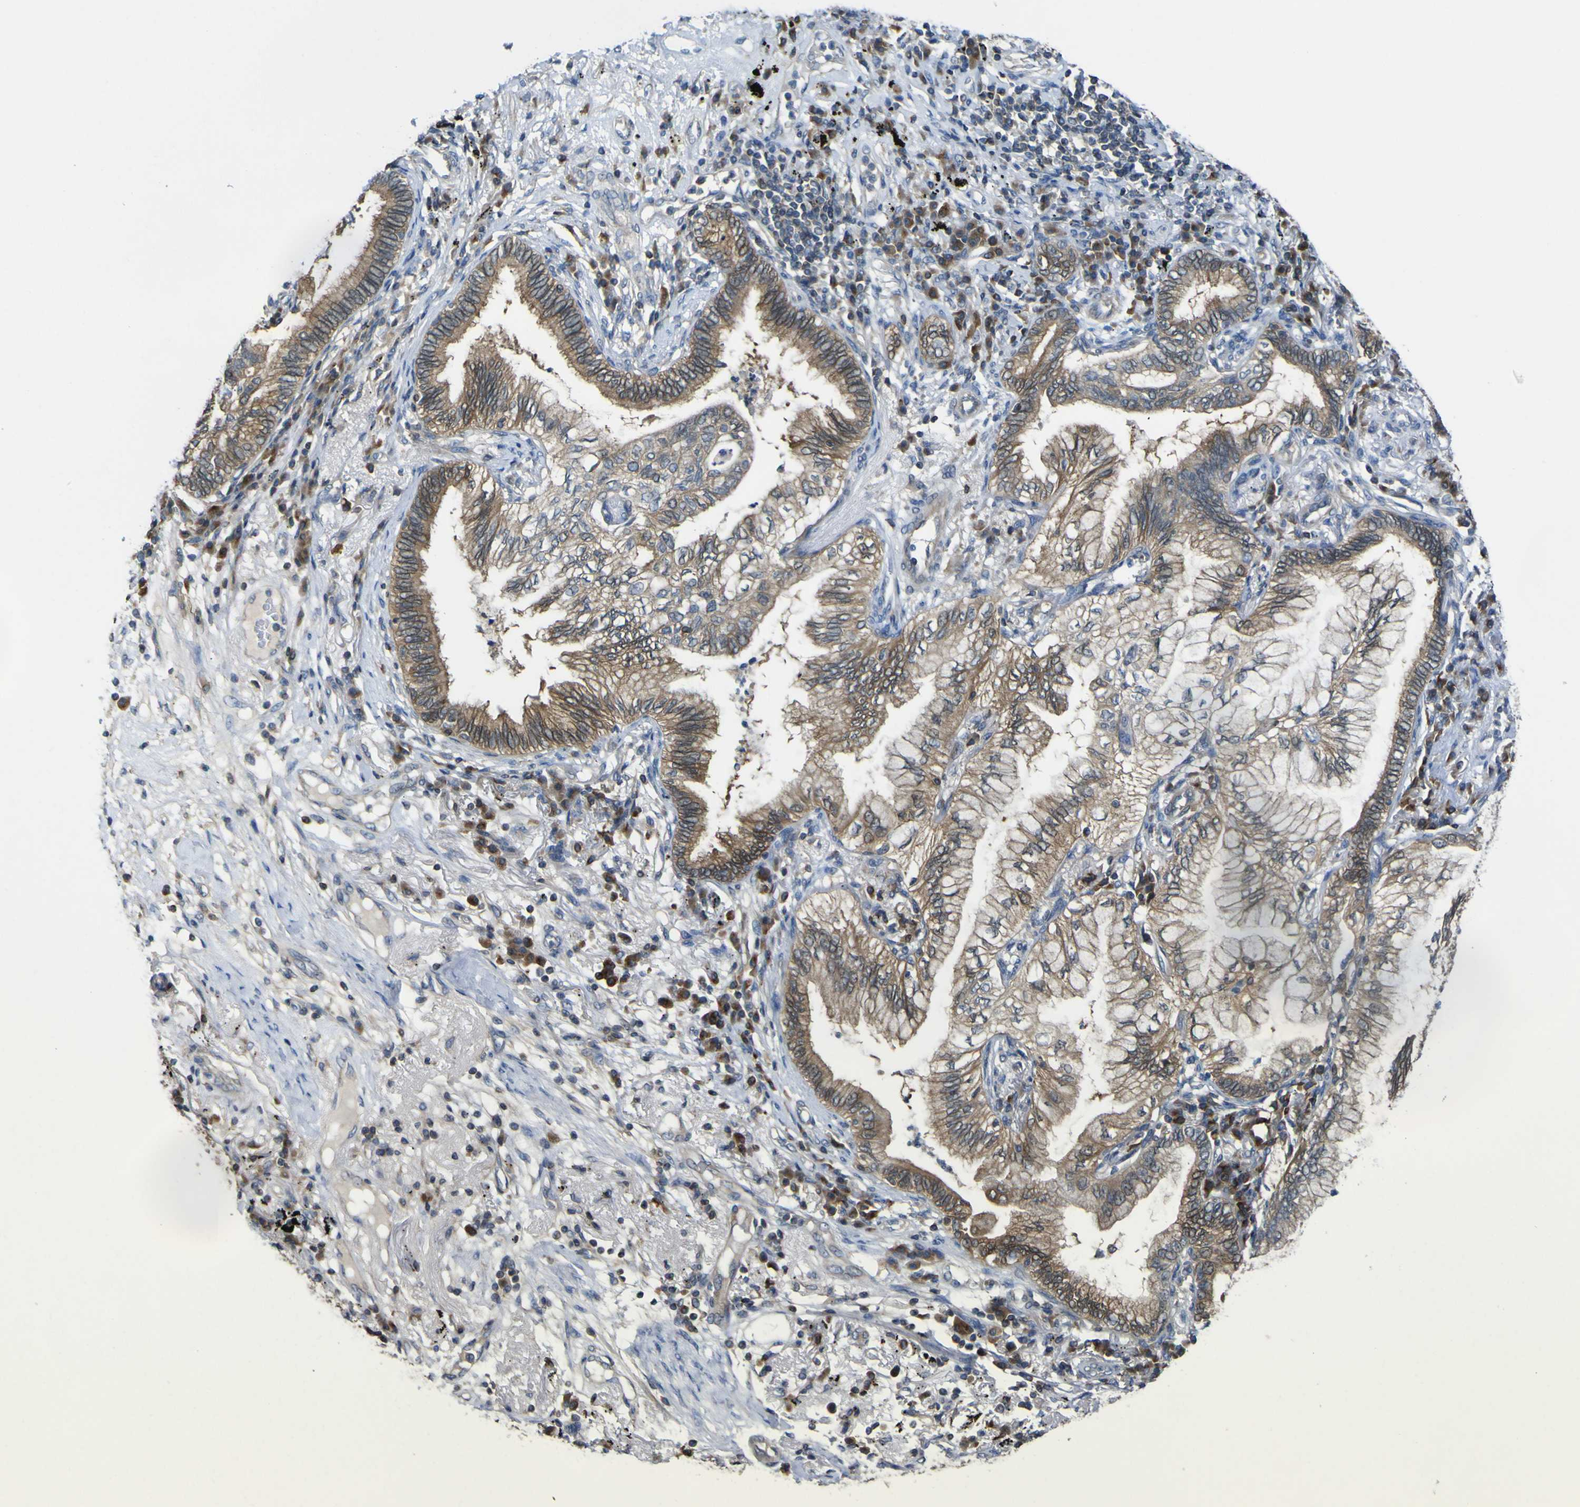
{"staining": {"intensity": "moderate", "quantity": ">75%", "location": "cytoplasmic/membranous"}, "tissue": "lung cancer", "cell_type": "Tumor cells", "image_type": "cancer", "snomed": [{"axis": "morphology", "description": "Normal tissue, NOS"}, {"axis": "morphology", "description": "Adenocarcinoma, NOS"}, {"axis": "topography", "description": "Bronchus"}, {"axis": "topography", "description": "Lung"}], "caption": "A medium amount of moderate cytoplasmic/membranous positivity is present in about >75% of tumor cells in adenocarcinoma (lung) tissue. Using DAB (brown) and hematoxylin (blue) stains, captured at high magnification using brightfield microscopy.", "gene": "EML2", "patient": {"sex": "female", "age": 70}}